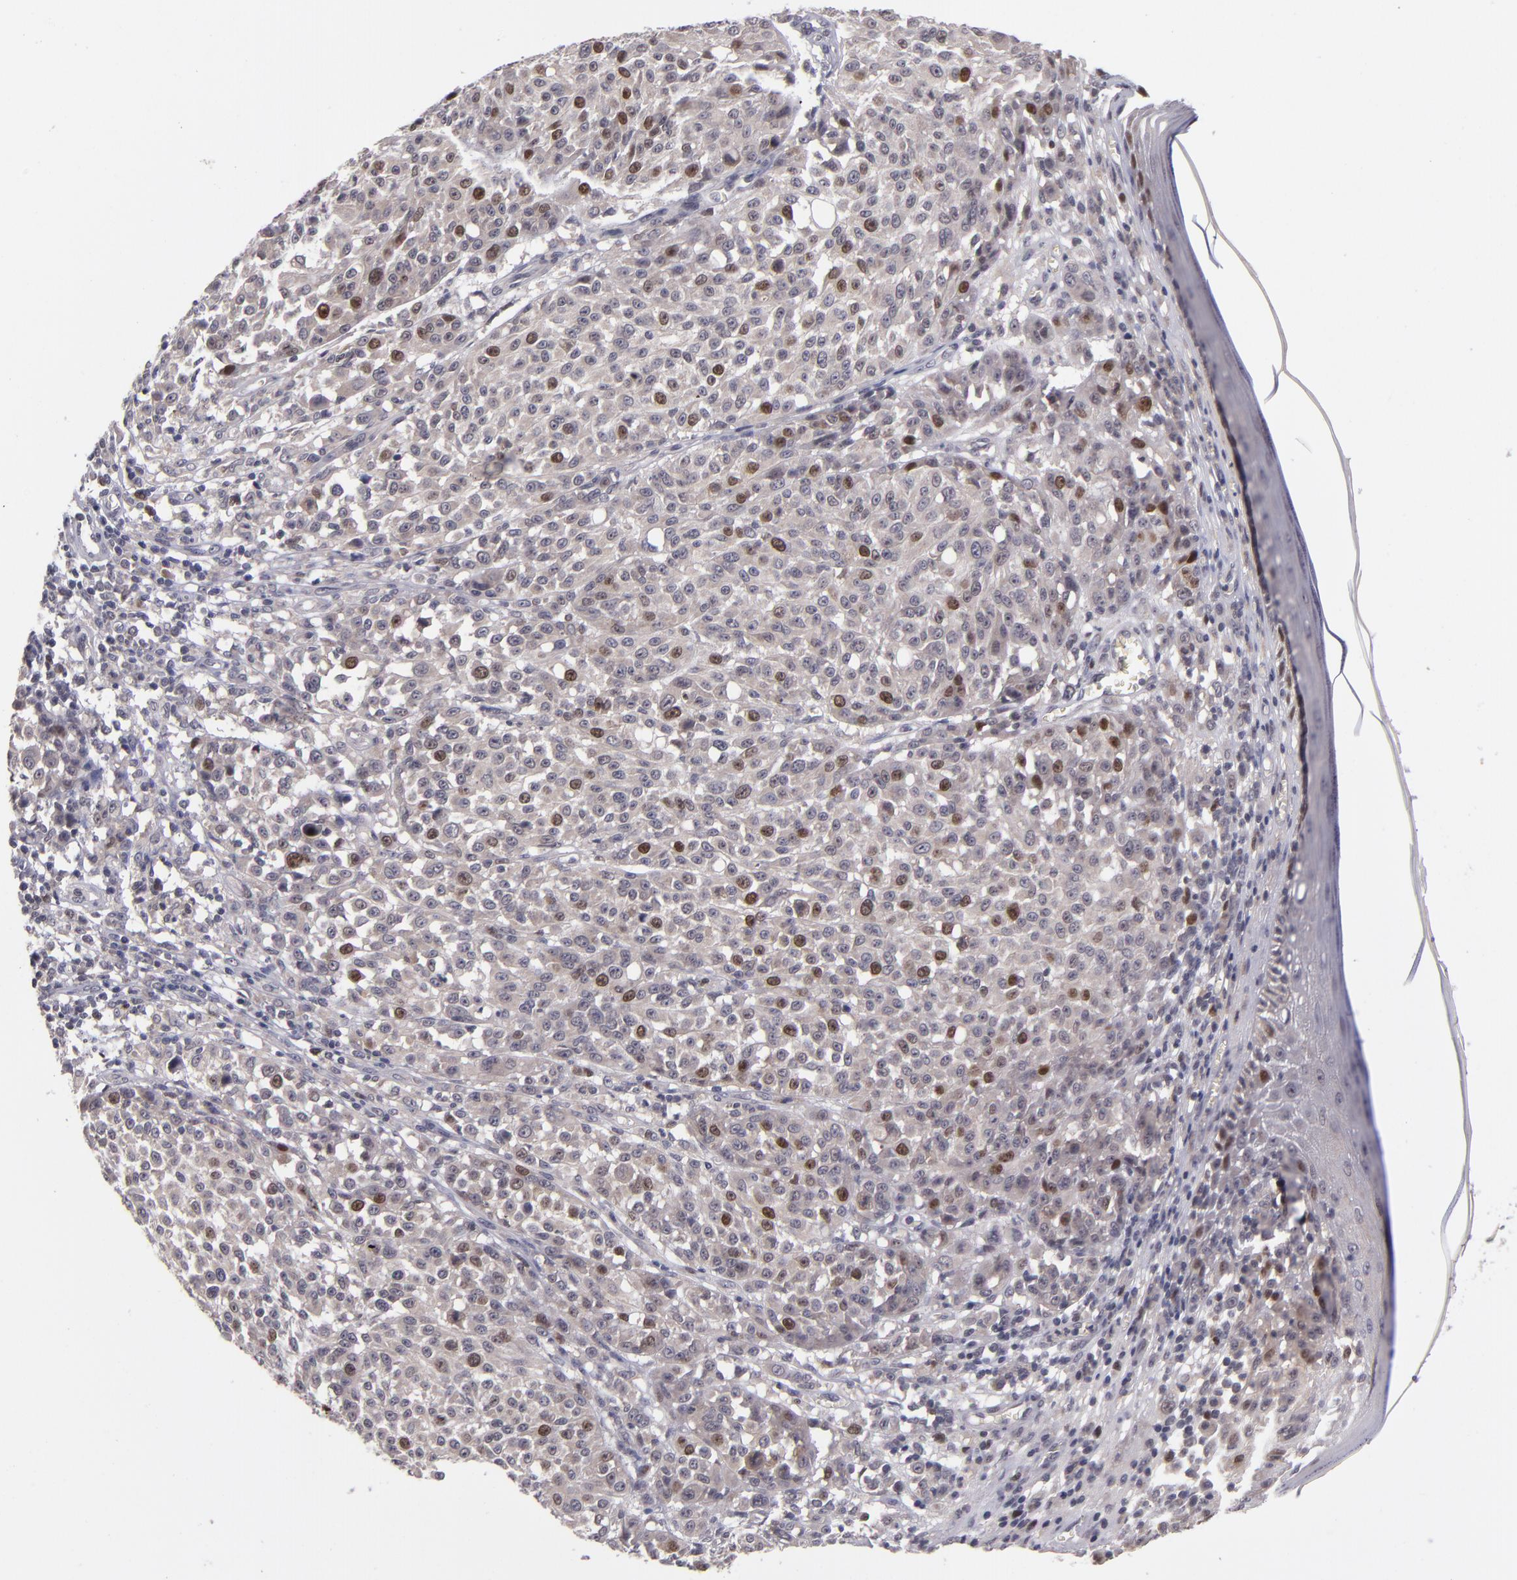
{"staining": {"intensity": "moderate", "quantity": "25%-75%", "location": "nuclear"}, "tissue": "melanoma", "cell_type": "Tumor cells", "image_type": "cancer", "snomed": [{"axis": "morphology", "description": "Malignant melanoma, NOS"}, {"axis": "topography", "description": "Skin"}], "caption": "Human melanoma stained with a brown dye demonstrates moderate nuclear positive expression in about 25%-75% of tumor cells.", "gene": "CDC7", "patient": {"sex": "female", "age": 49}}